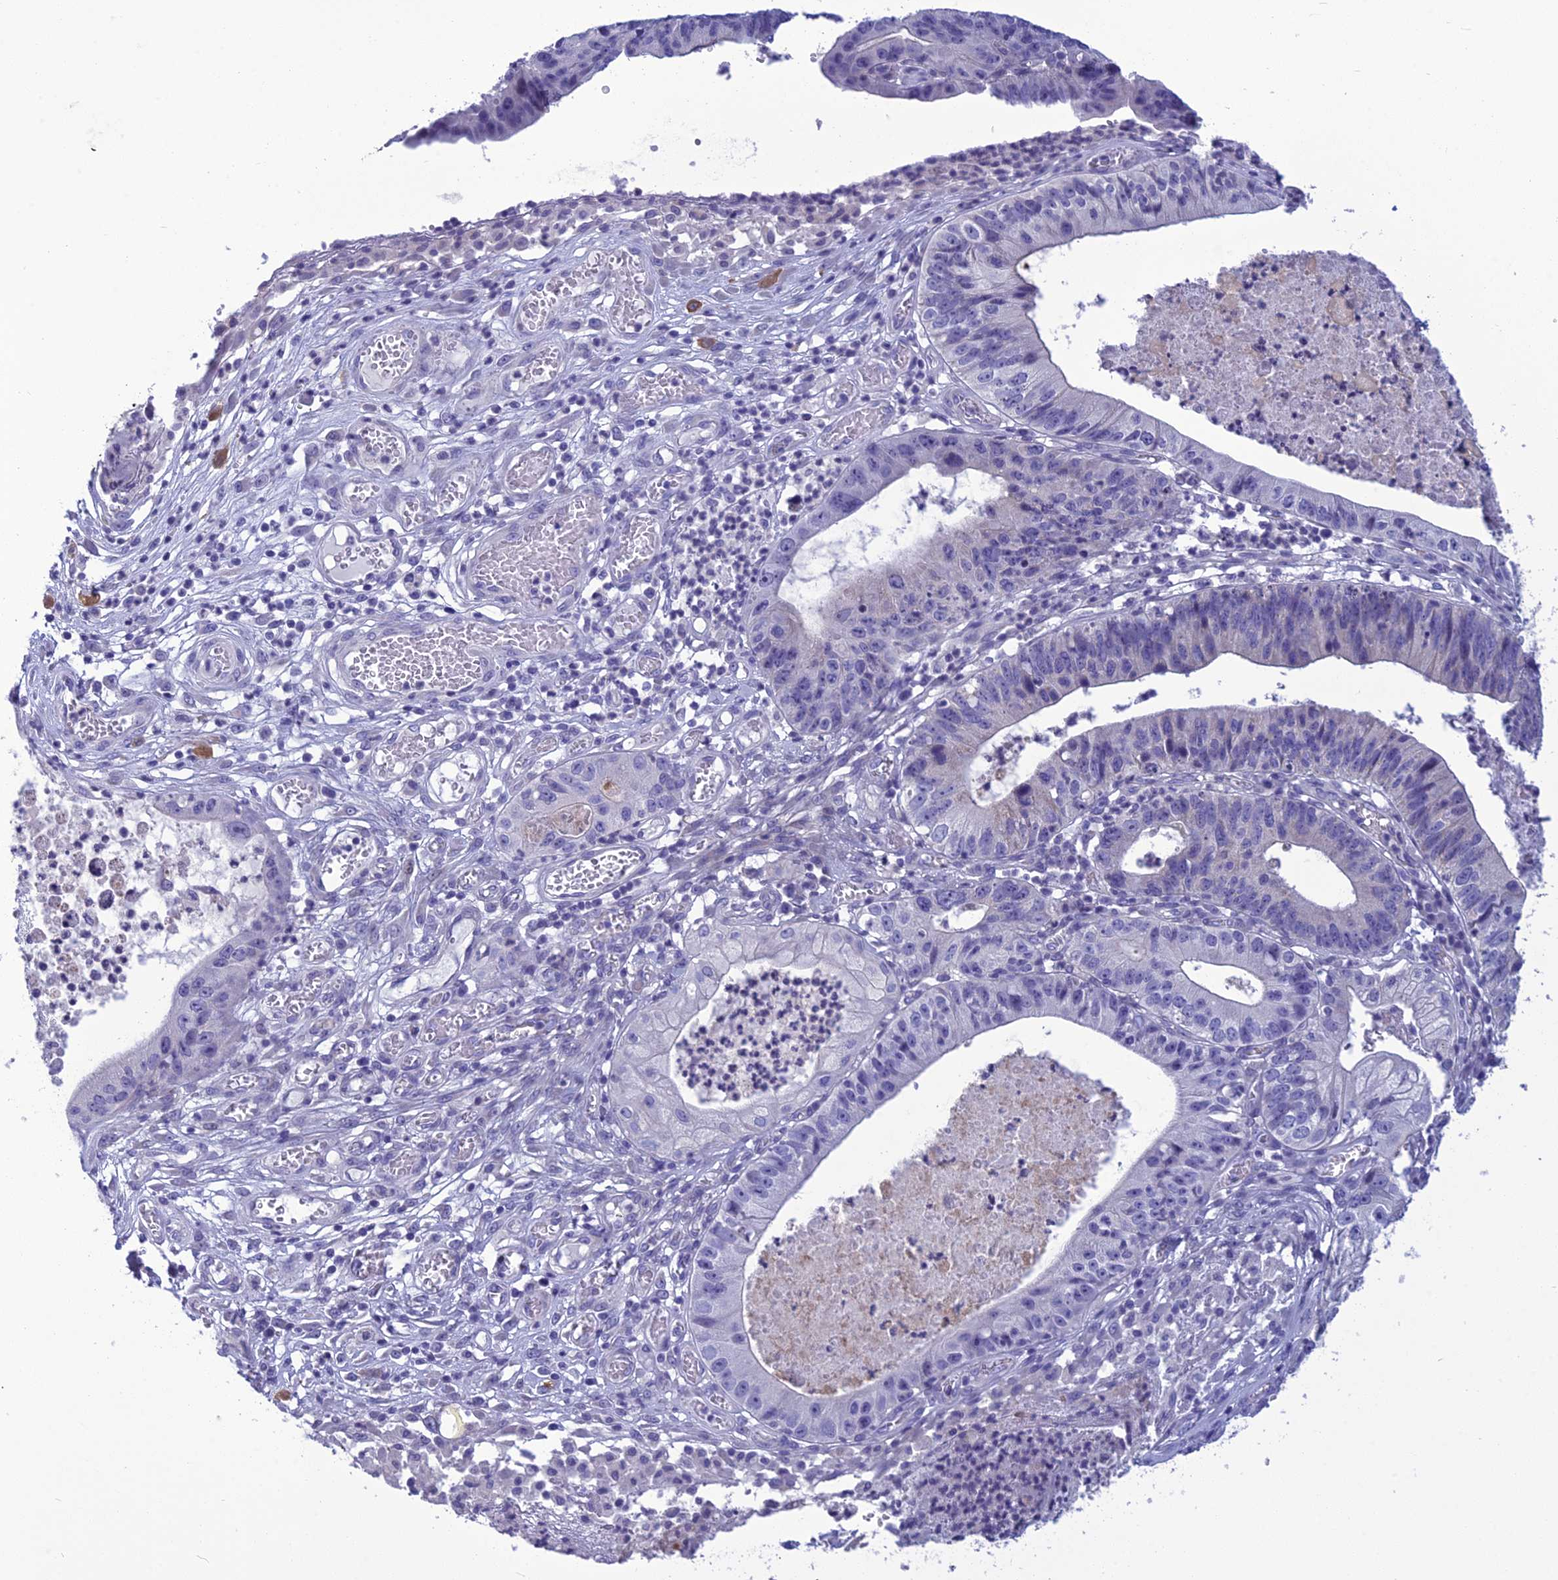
{"staining": {"intensity": "negative", "quantity": "none", "location": "none"}, "tissue": "stomach cancer", "cell_type": "Tumor cells", "image_type": "cancer", "snomed": [{"axis": "morphology", "description": "Adenocarcinoma, NOS"}, {"axis": "topography", "description": "Stomach"}], "caption": "This micrograph is of stomach cancer (adenocarcinoma) stained with IHC to label a protein in brown with the nuclei are counter-stained blue. There is no expression in tumor cells.", "gene": "BBS2", "patient": {"sex": "male", "age": 59}}